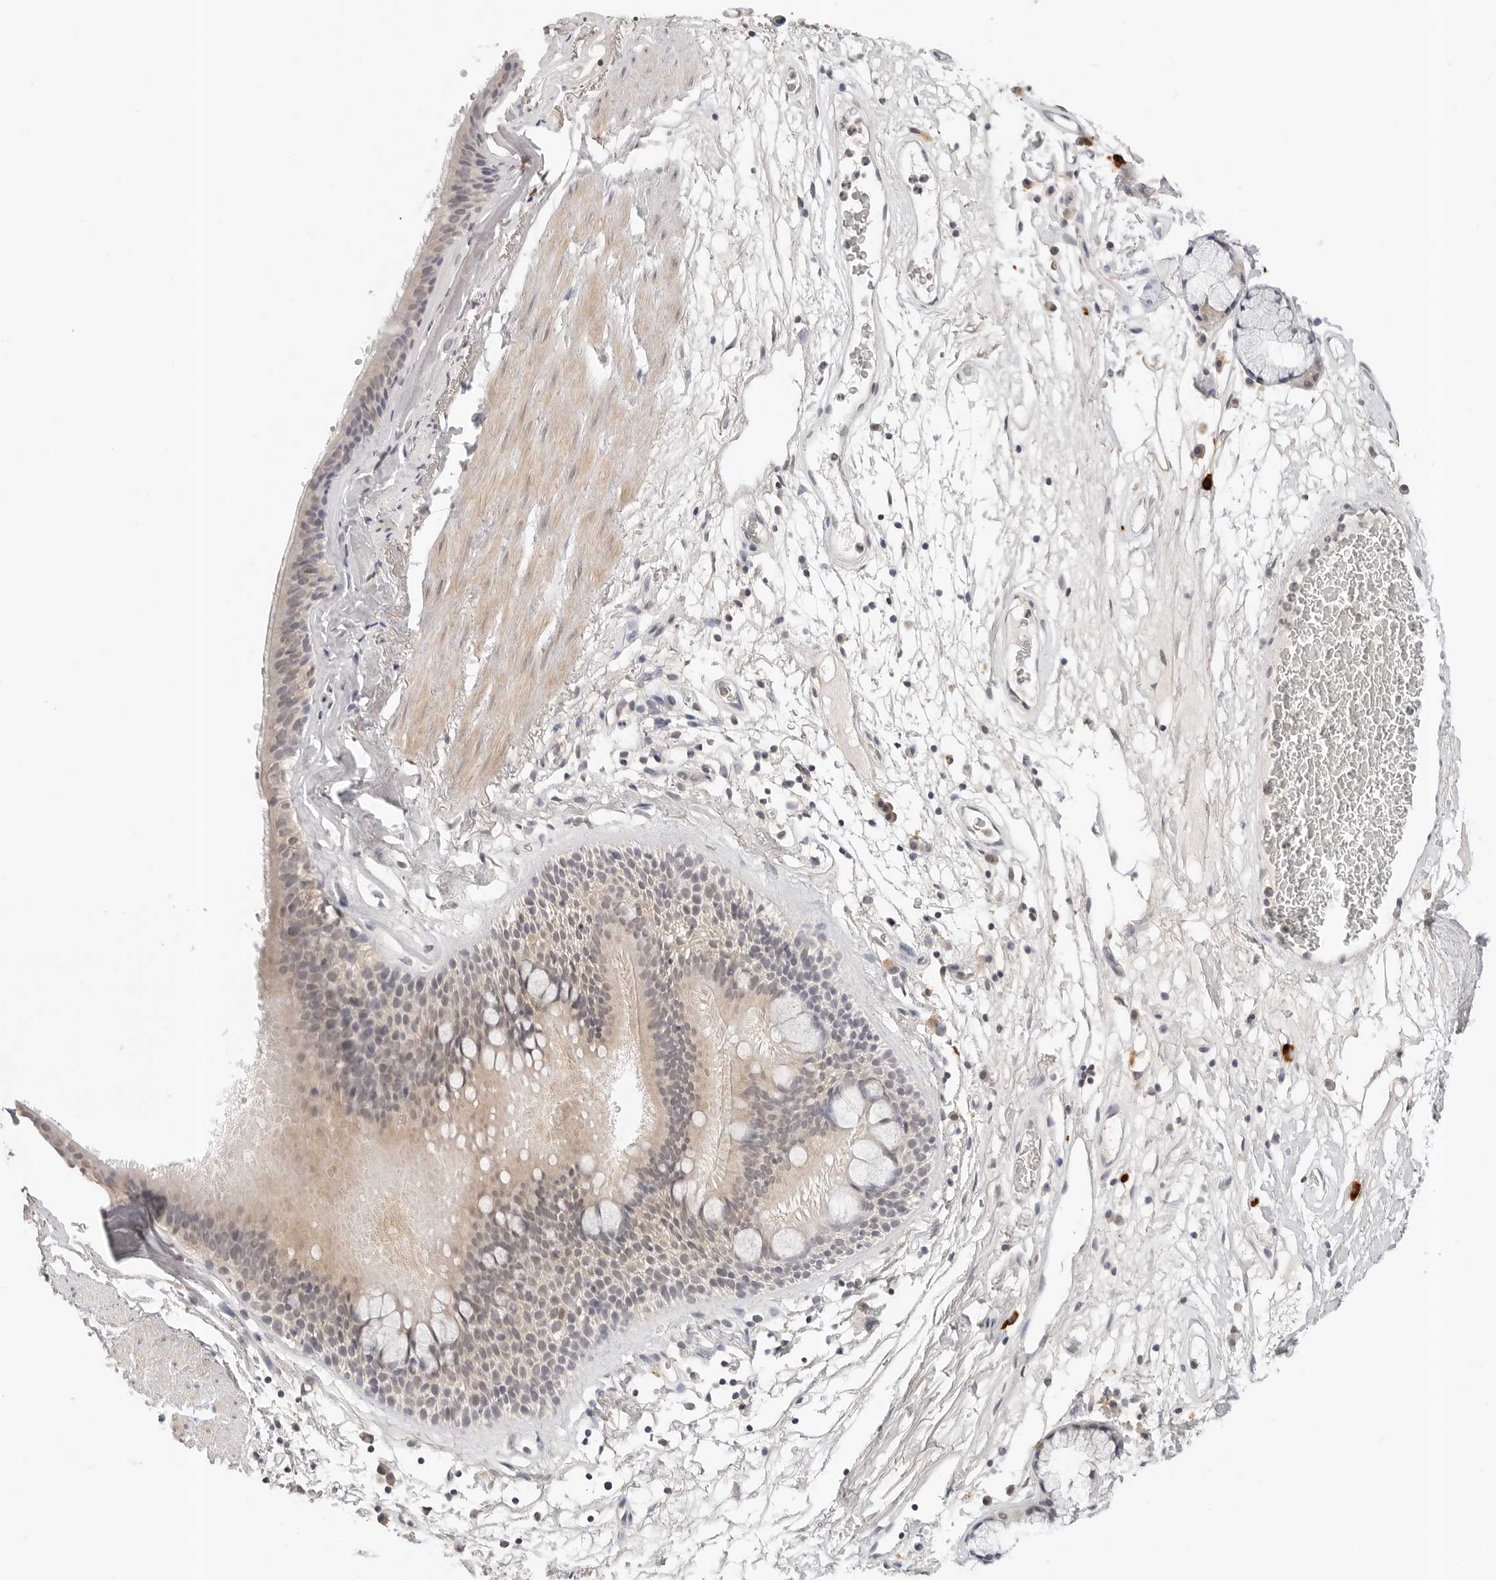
{"staining": {"intensity": "weak", "quantity": "<25%", "location": "cytoplasmic/membranous,nuclear"}, "tissue": "bronchus", "cell_type": "Respiratory epithelial cells", "image_type": "normal", "snomed": [{"axis": "morphology", "description": "Normal tissue, NOS"}, {"axis": "topography", "description": "Cartilage tissue"}], "caption": "Immunohistochemical staining of unremarkable human bronchus reveals no significant positivity in respiratory epithelial cells.", "gene": "IL24", "patient": {"sex": "female", "age": 63}}